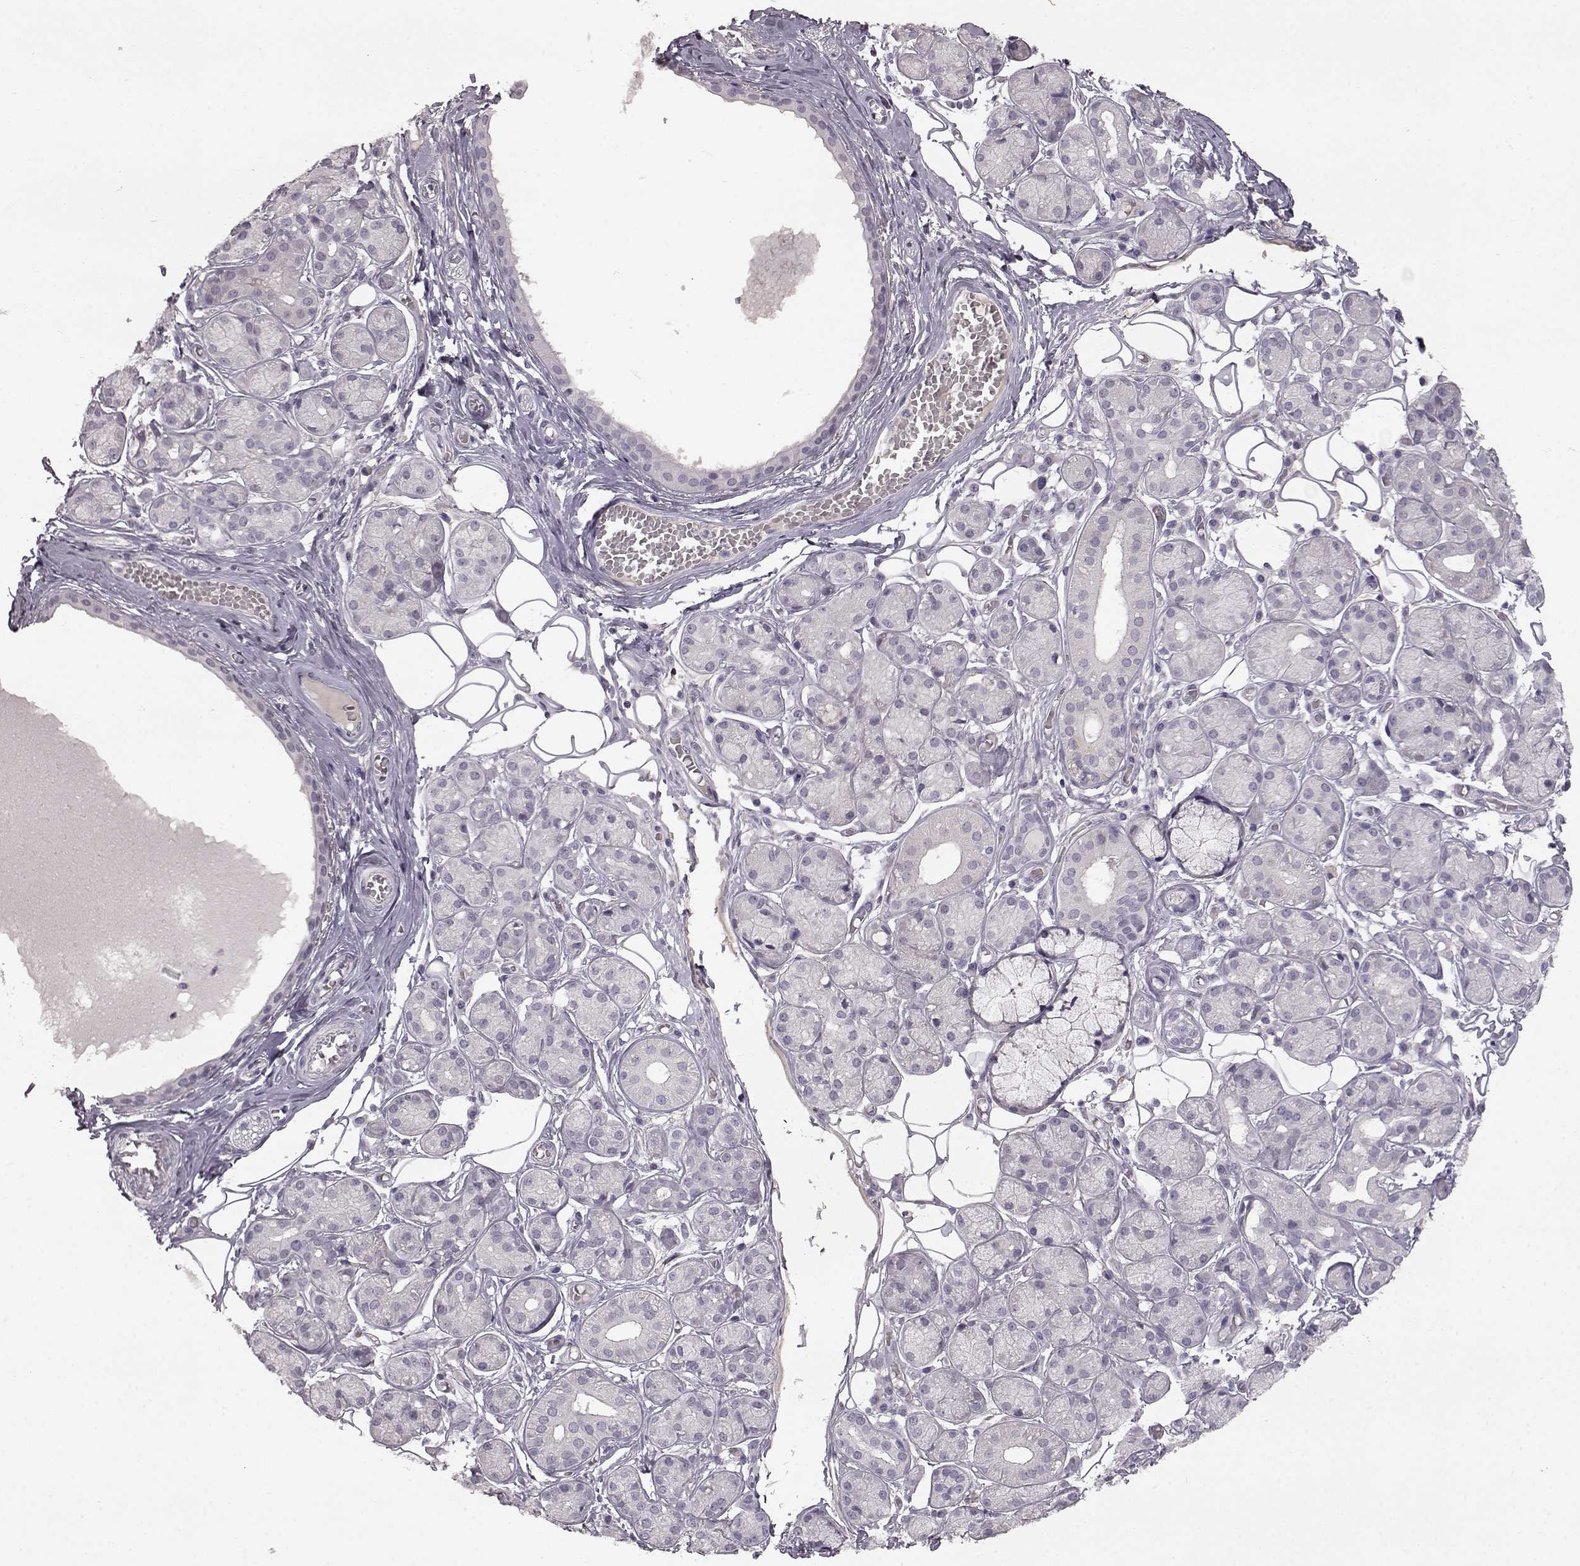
{"staining": {"intensity": "negative", "quantity": "none", "location": "none"}, "tissue": "salivary gland", "cell_type": "Glandular cells", "image_type": "normal", "snomed": [{"axis": "morphology", "description": "Normal tissue, NOS"}, {"axis": "topography", "description": "Salivary gland"}, {"axis": "topography", "description": "Peripheral nerve tissue"}], "caption": "Protein analysis of benign salivary gland exhibits no significant staining in glandular cells.", "gene": "SPAG17", "patient": {"sex": "male", "age": 71}}